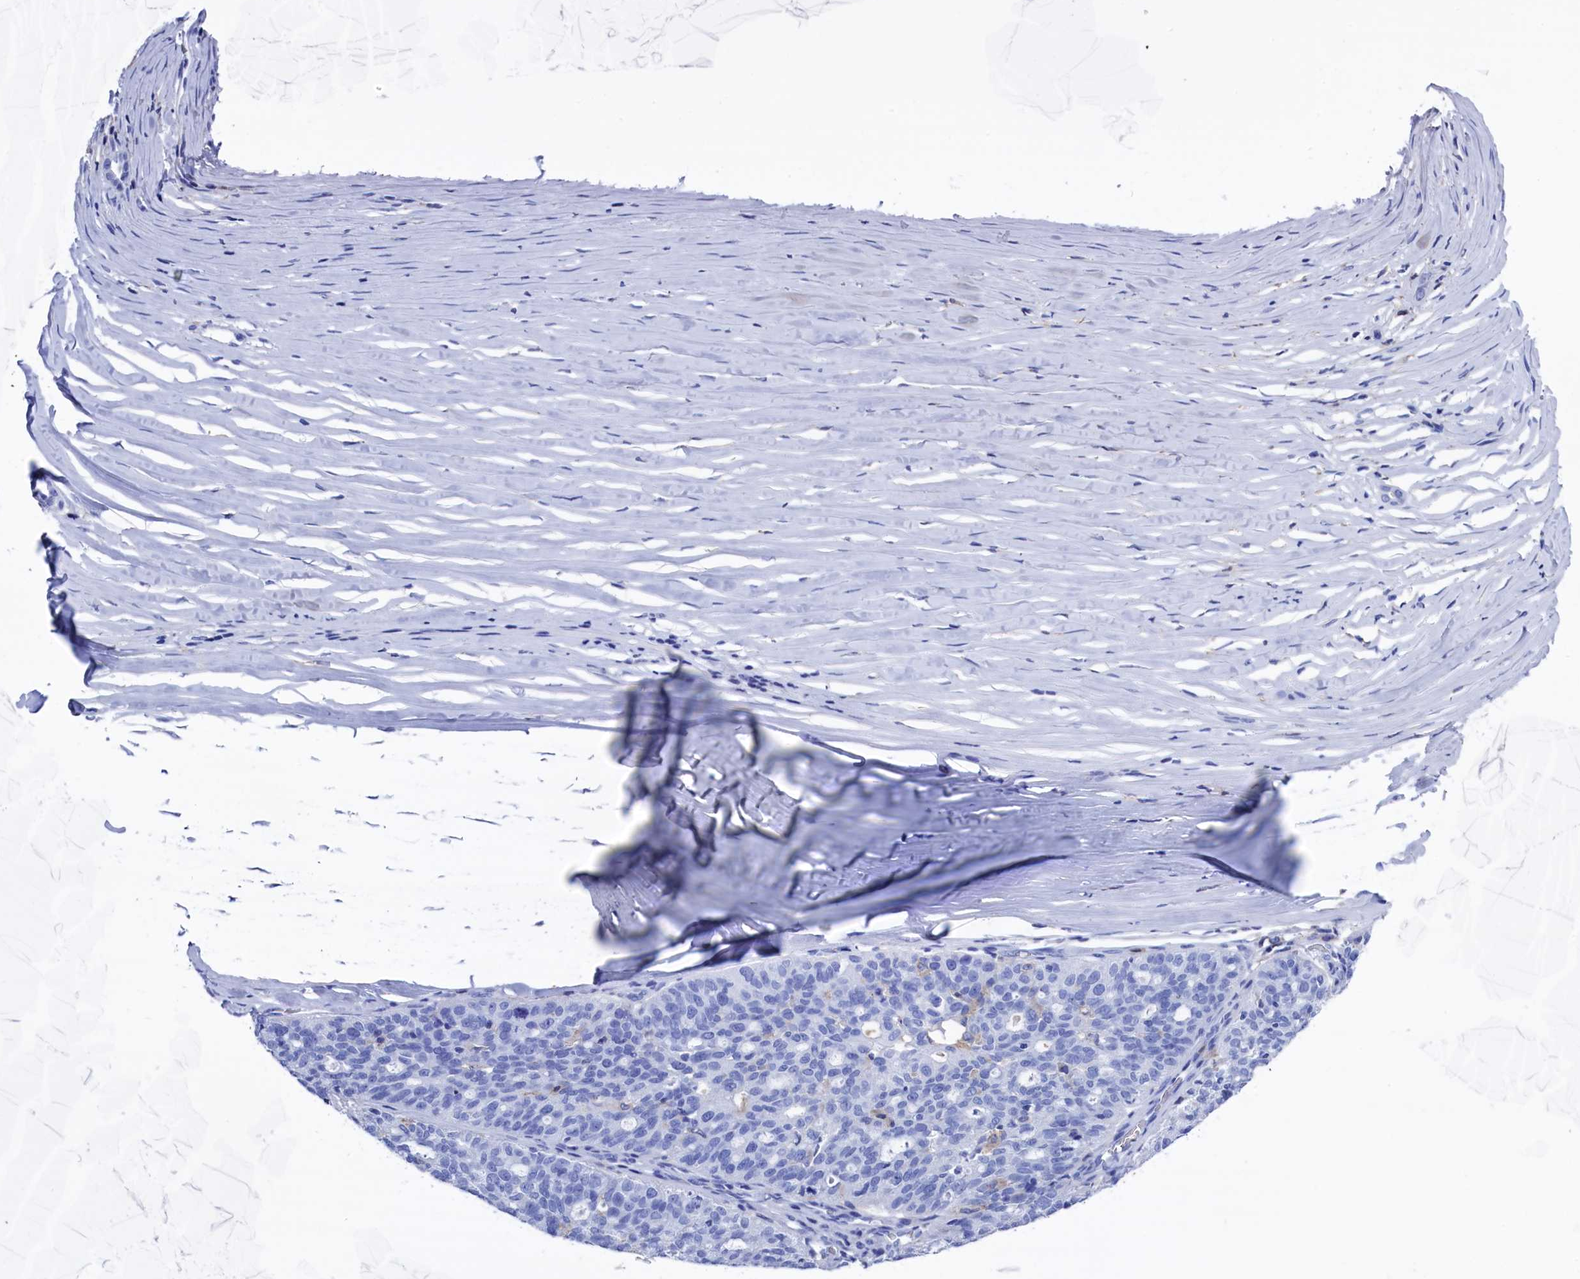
{"staining": {"intensity": "negative", "quantity": "none", "location": "none"}, "tissue": "ovarian cancer", "cell_type": "Tumor cells", "image_type": "cancer", "snomed": [{"axis": "morphology", "description": "Cystadenocarcinoma, serous, NOS"}, {"axis": "topography", "description": "Ovary"}], "caption": "Tumor cells are negative for brown protein staining in ovarian serous cystadenocarcinoma.", "gene": "TYROBP", "patient": {"sex": "female", "age": 59}}